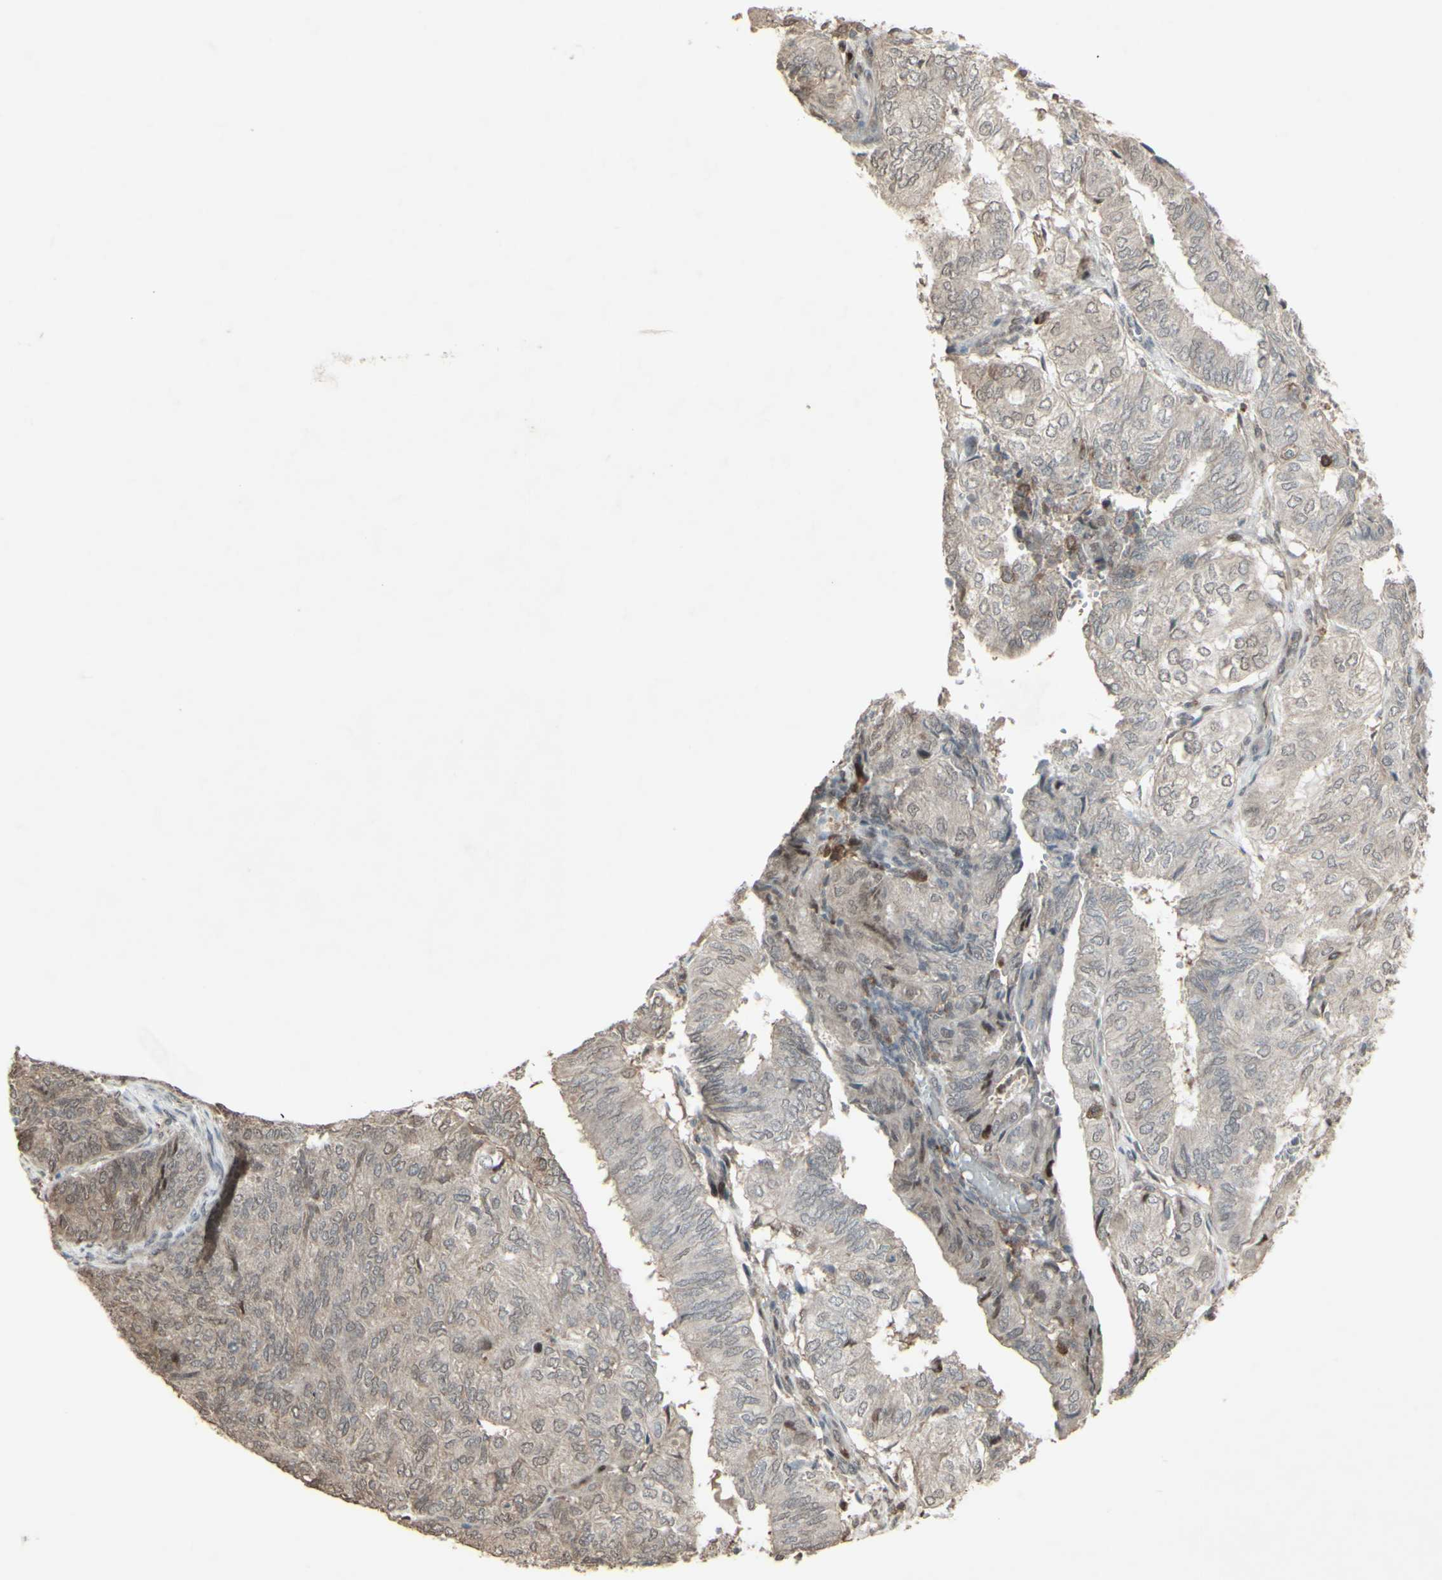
{"staining": {"intensity": "weak", "quantity": ">75%", "location": "cytoplasmic/membranous"}, "tissue": "endometrial cancer", "cell_type": "Tumor cells", "image_type": "cancer", "snomed": [{"axis": "morphology", "description": "Adenocarcinoma, NOS"}, {"axis": "topography", "description": "Uterus"}], "caption": "Endometrial cancer (adenocarcinoma) was stained to show a protein in brown. There is low levels of weak cytoplasmic/membranous staining in about >75% of tumor cells.", "gene": "CD33", "patient": {"sex": "female", "age": 60}}